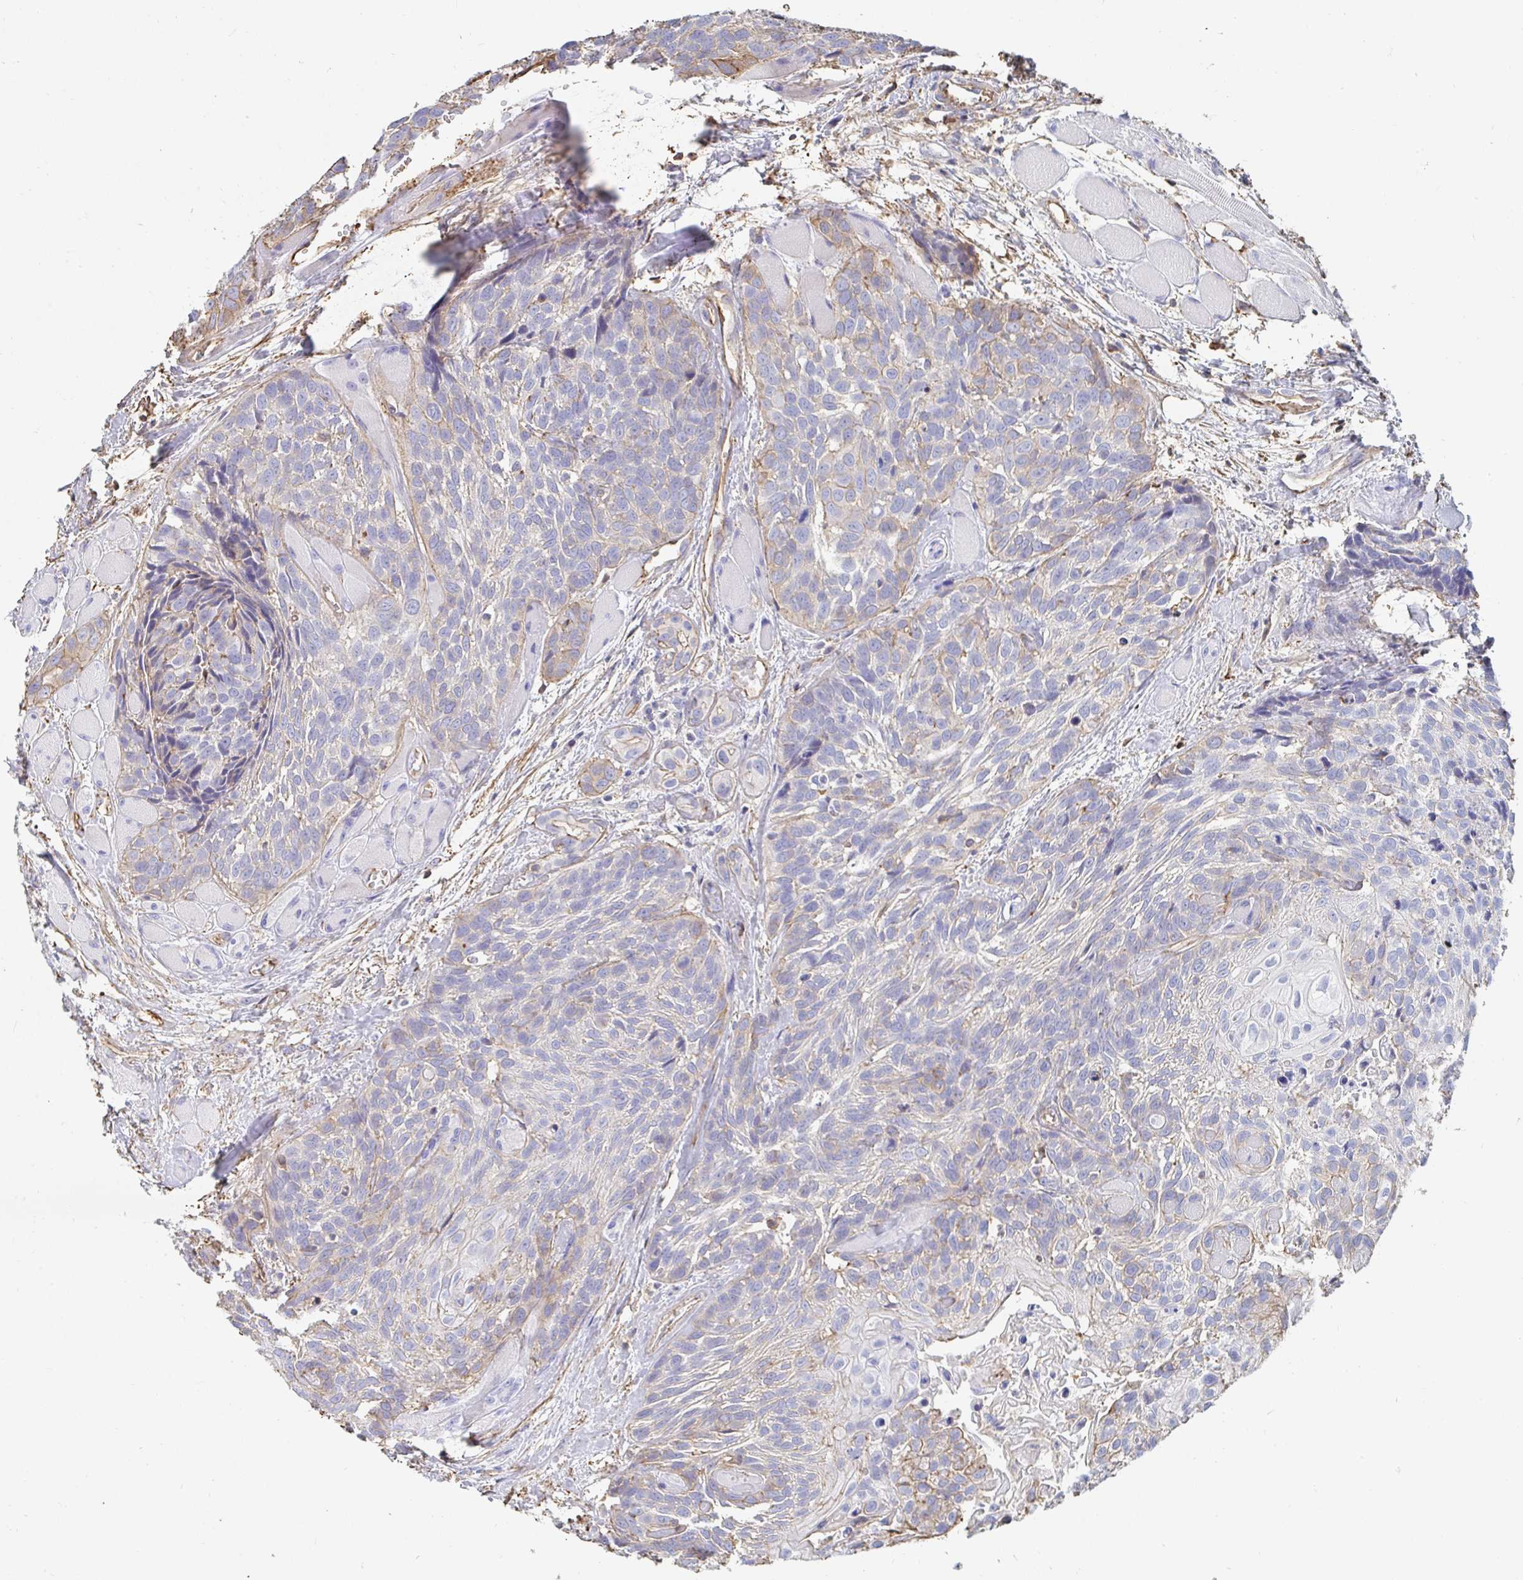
{"staining": {"intensity": "moderate", "quantity": "<25%", "location": "cytoplasmic/membranous"}, "tissue": "head and neck cancer", "cell_type": "Tumor cells", "image_type": "cancer", "snomed": [{"axis": "morphology", "description": "Squamous cell carcinoma, NOS"}, {"axis": "topography", "description": "Head-Neck"}], "caption": "This is an image of IHC staining of head and neck cancer, which shows moderate positivity in the cytoplasmic/membranous of tumor cells.", "gene": "PTPN14", "patient": {"sex": "female", "age": 50}}